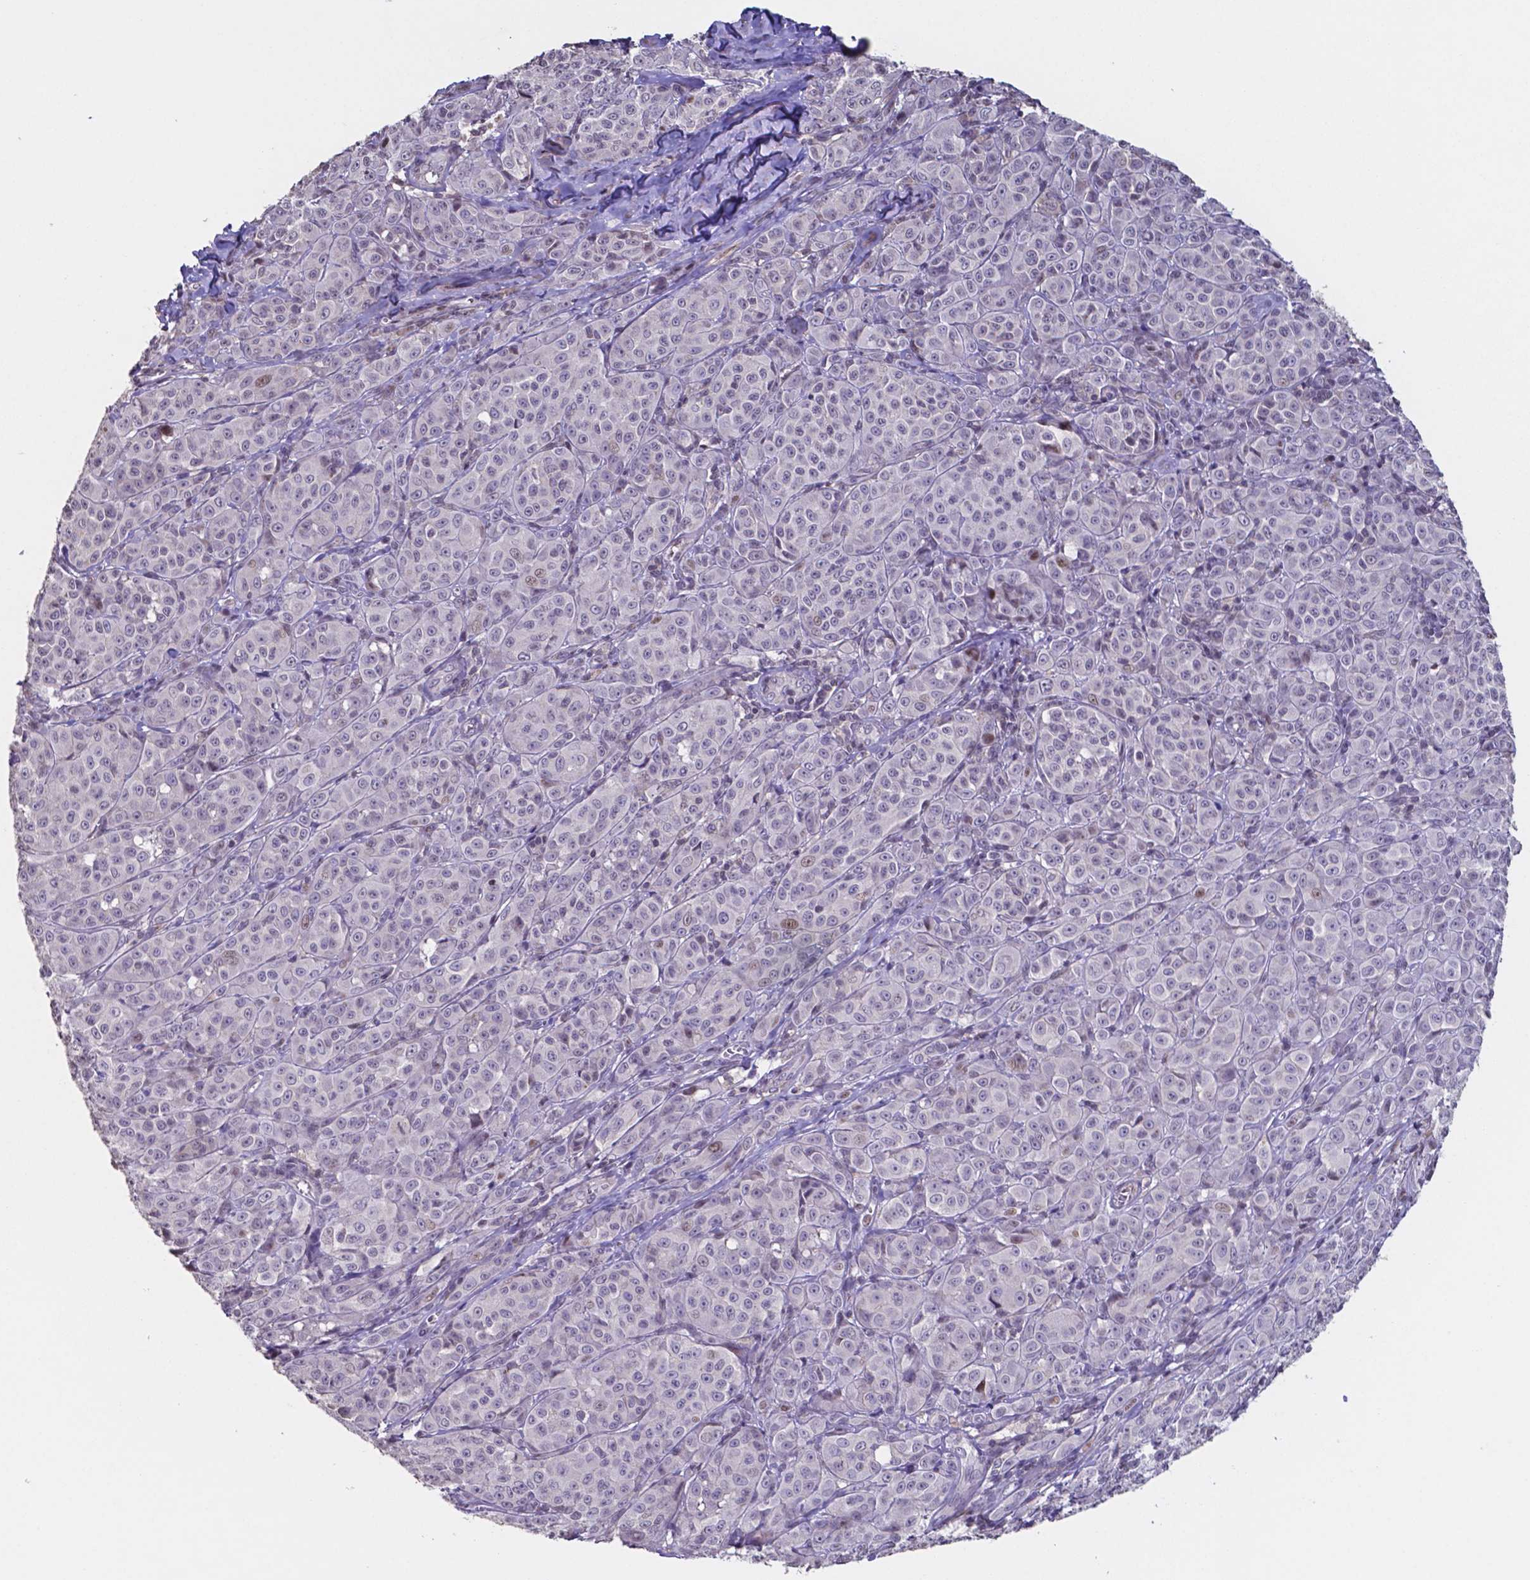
{"staining": {"intensity": "negative", "quantity": "none", "location": "none"}, "tissue": "melanoma", "cell_type": "Tumor cells", "image_type": "cancer", "snomed": [{"axis": "morphology", "description": "Malignant melanoma, NOS"}, {"axis": "topography", "description": "Skin"}], "caption": "The micrograph displays no staining of tumor cells in melanoma.", "gene": "MLC1", "patient": {"sex": "male", "age": 89}}